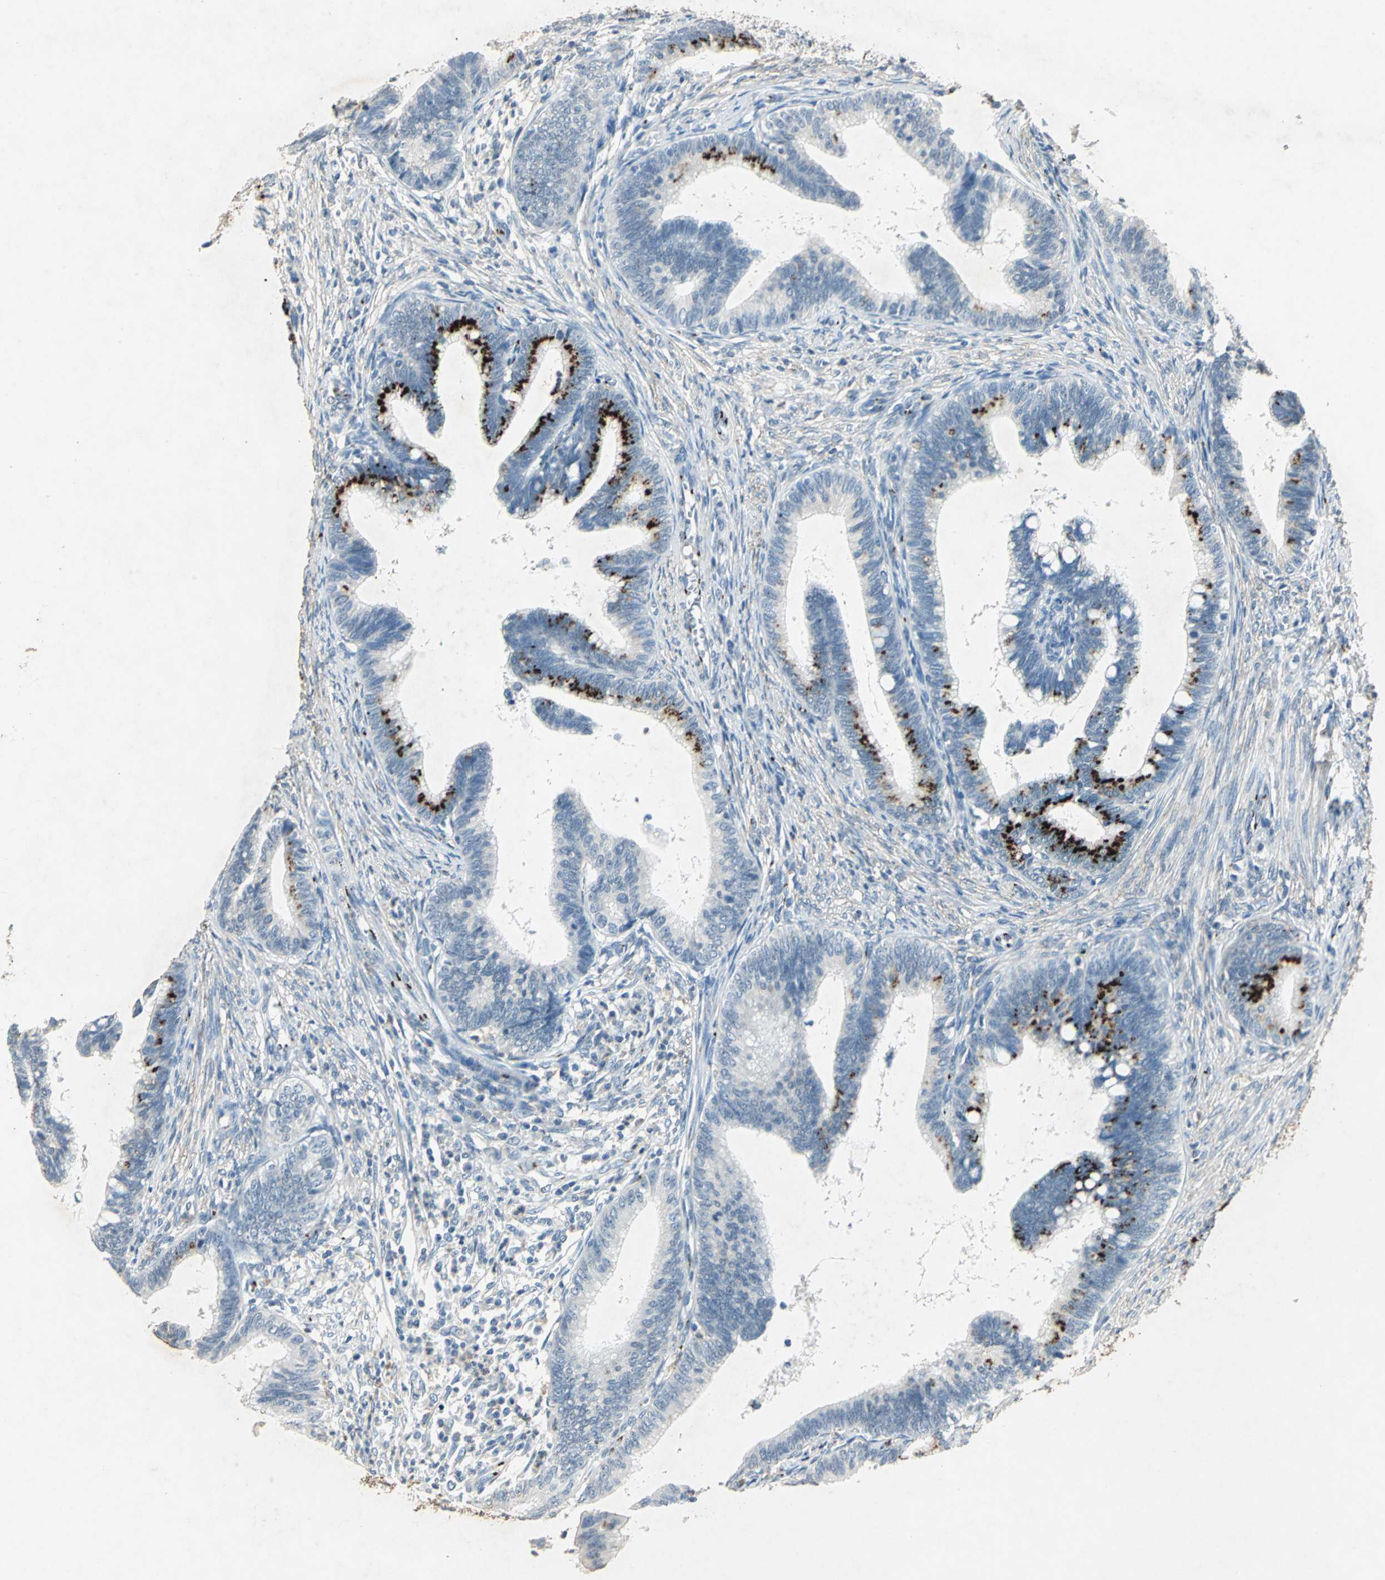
{"staining": {"intensity": "strong", "quantity": "<25%", "location": "cytoplasmic/membranous"}, "tissue": "cervical cancer", "cell_type": "Tumor cells", "image_type": "cancer", "snomed": [{"axis": "morphology", "description": "Adenocarcinoma, NOS"}, {"axis": "topography", "description": "Cervix"}], "caption": "DAB immunohistochemical staining of cervical adenocarcinoma exhibits strong cytoplasmic/membranous protein staining in approximately <25% of tumor cells.", "gene": "CAMK2B", "patient": {"sex": "female", "age": 36}}